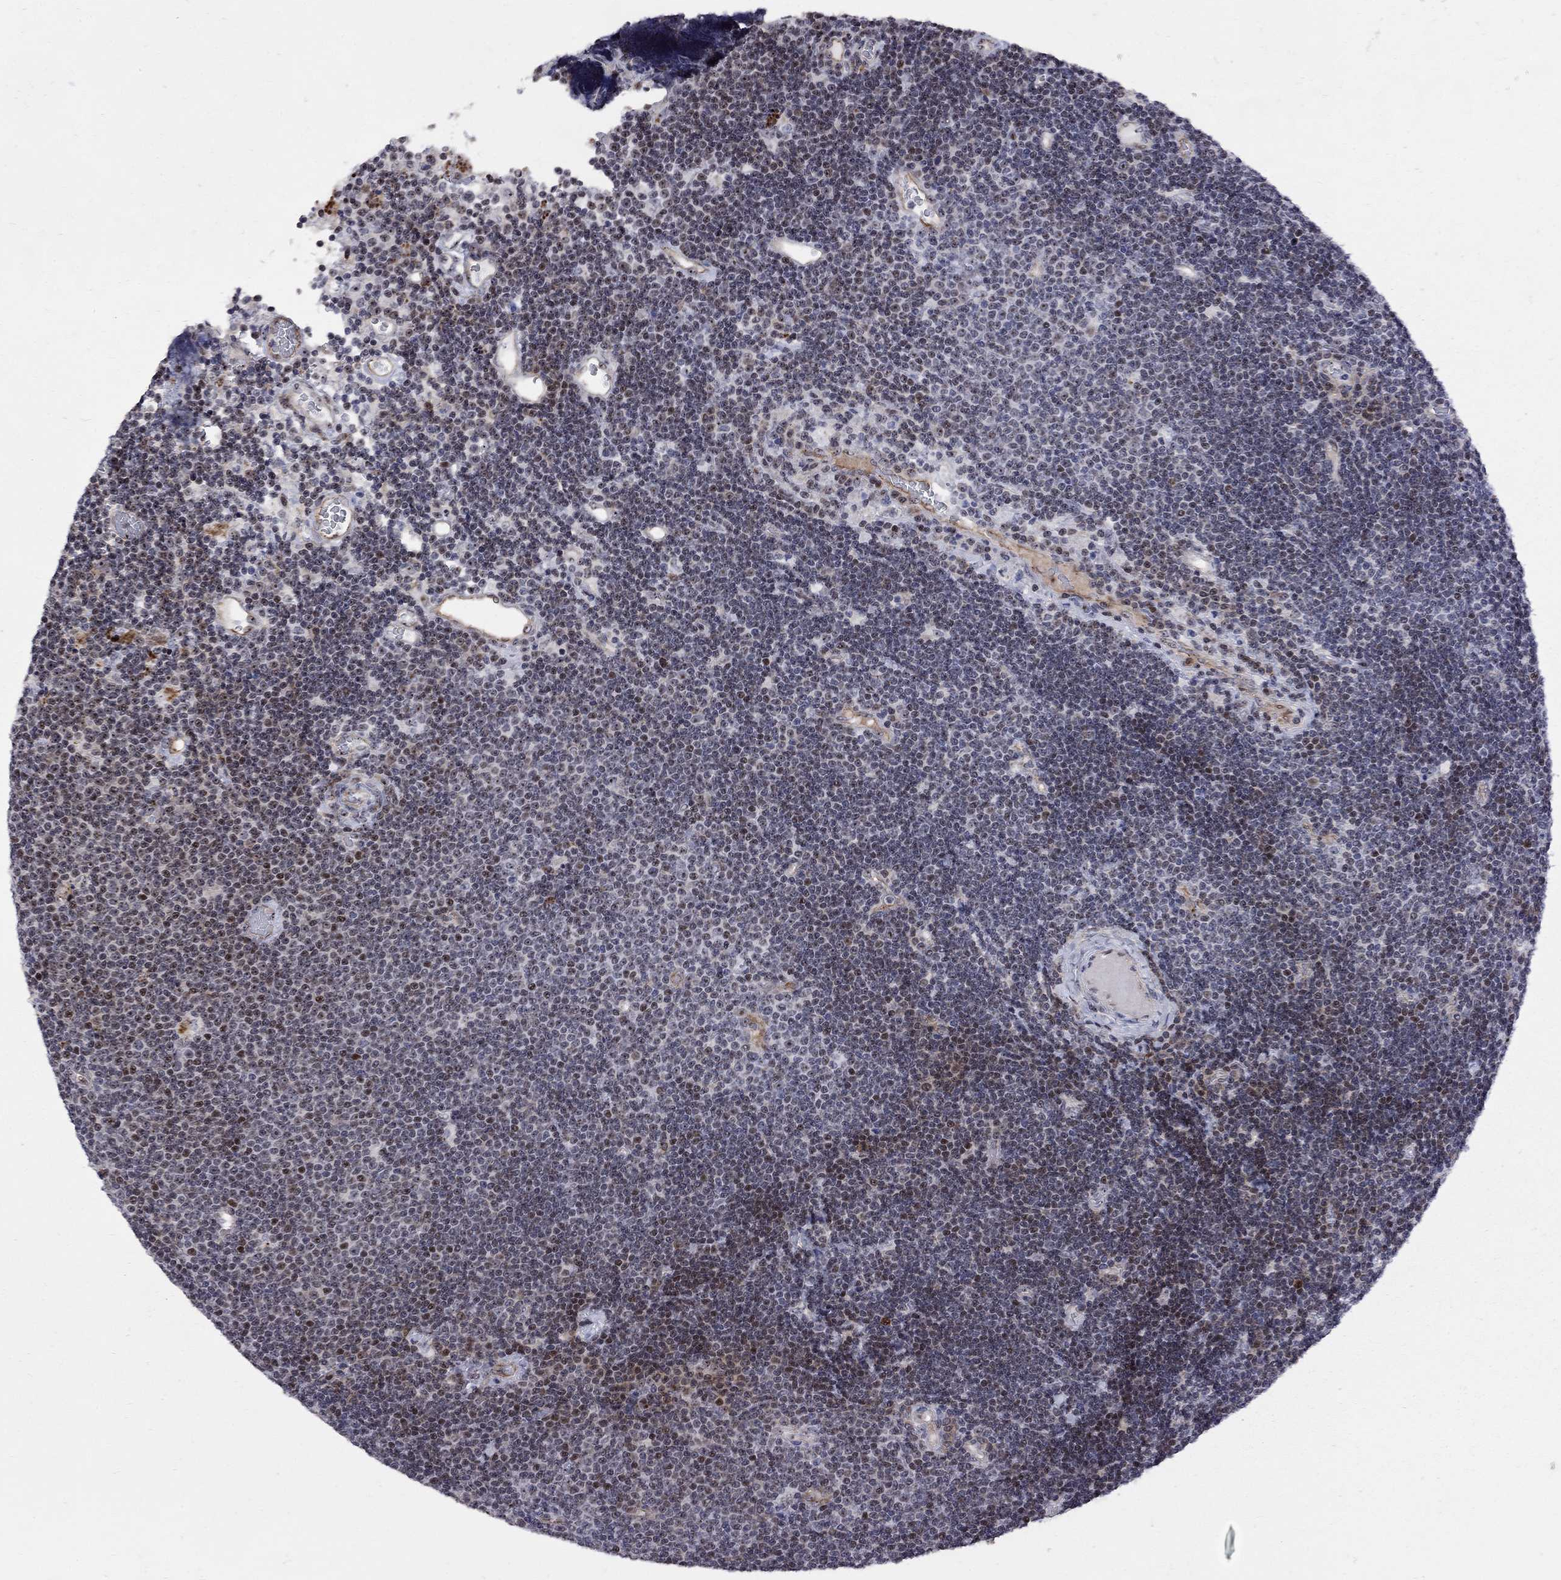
{"staining": {"intensity": "moderate", "quantity": "<25%", "location": "nuclear"}, "tissue": "lymphoma", "cell_type": "Tumor cells", "image_type": "cancer", "snomed": [{"axis": "morphology", "description": "Malignant lymphoma, non-Hodgkin's type, Low grade"}, {"axis": "topography", "description": "Brain"}], "caption": "Tumor cells demonstrate low levels of moderate nuclear staining in approximately <25% of cells in lymphoma. (Brightfield microscopy of DAB IHC at high magnification).", "gene": "DHX33", "patient": {"sex": "female", "age": 66}}